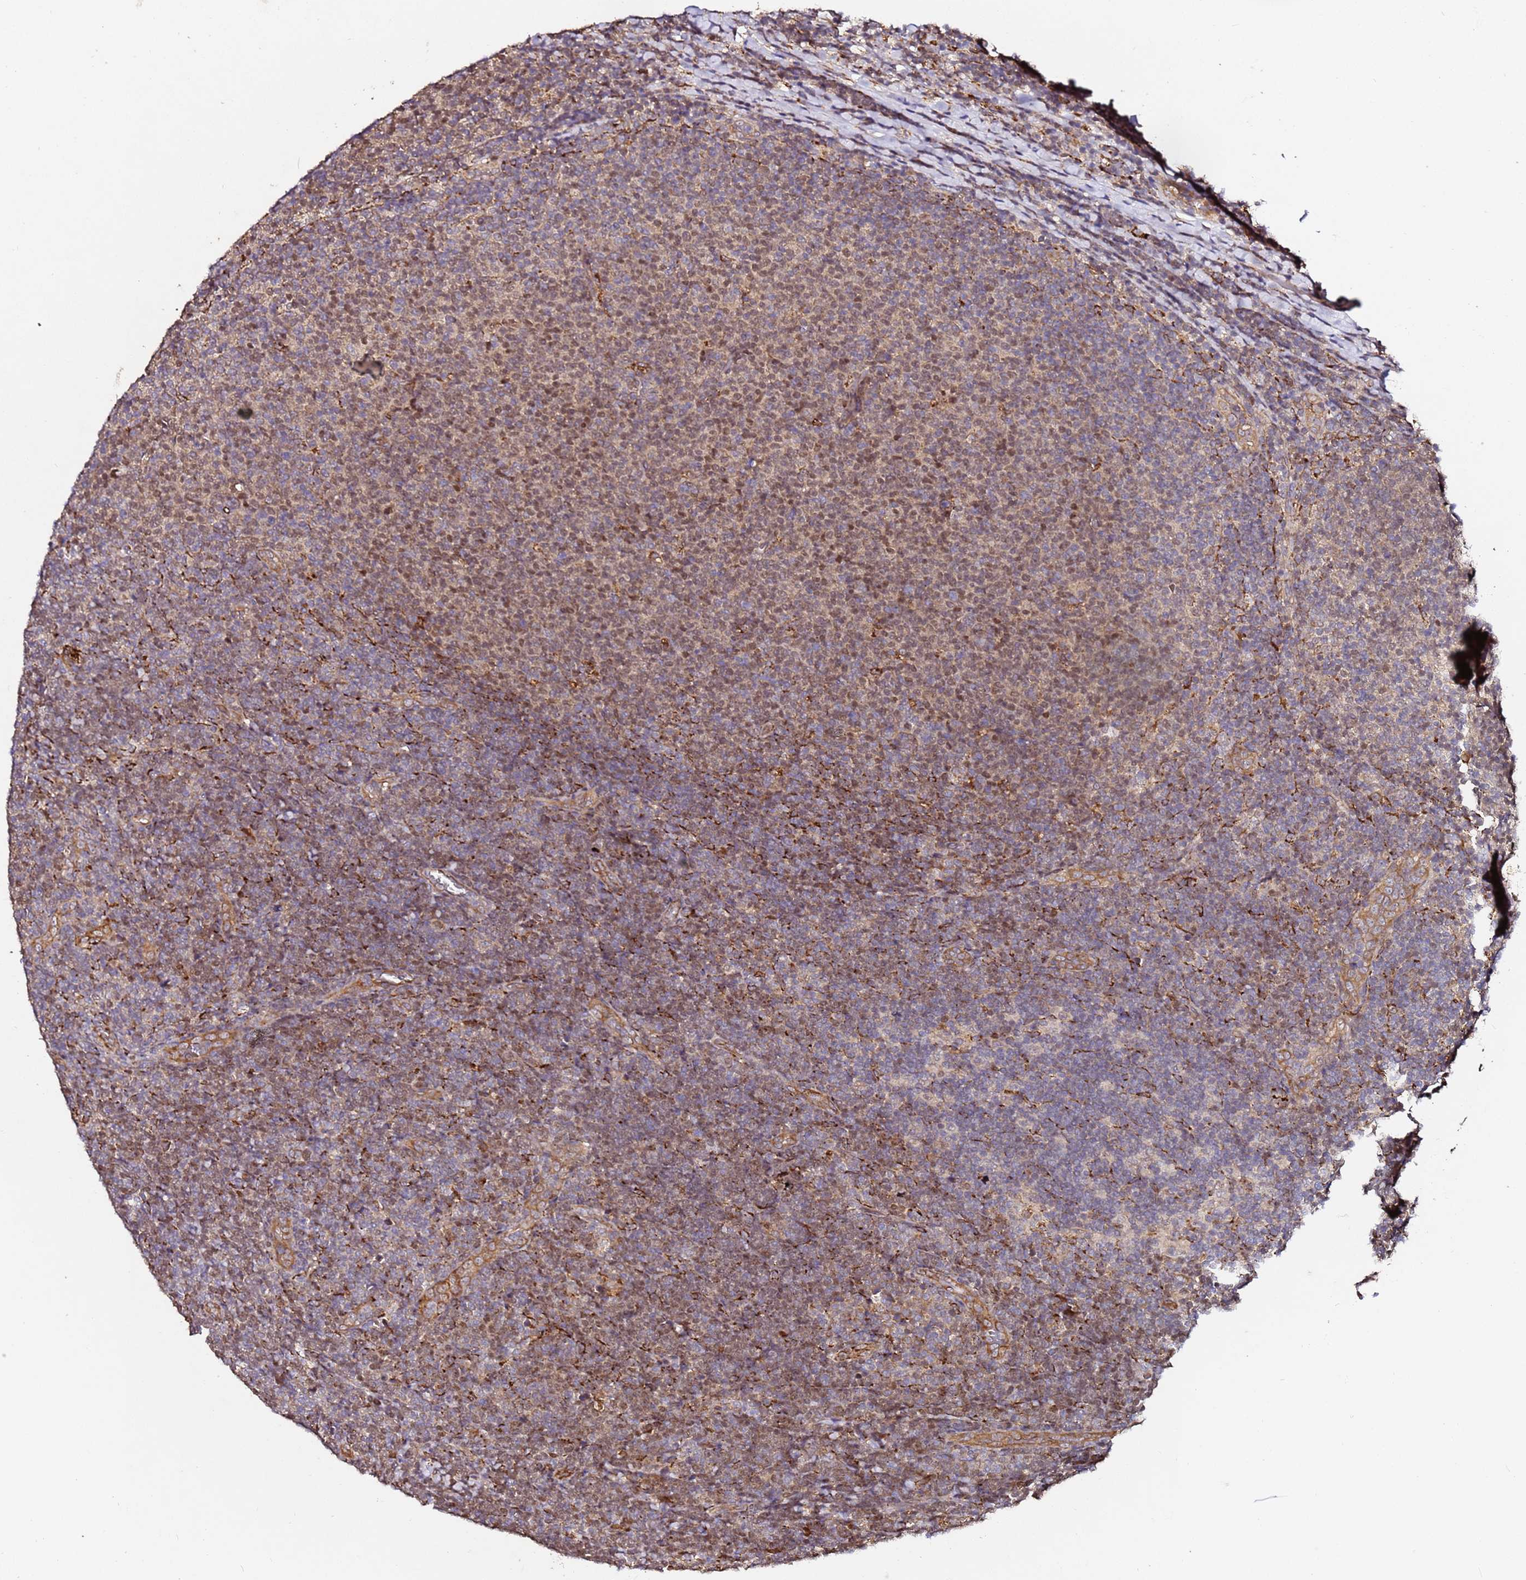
{"staining": {"intensity": "moderate", "quantity": "25%-75%", "location": "nuclear"}, "tissue": "lymphoma", "cell_type": "Tumor cells", "image_type": "cancer", "snomed": [{"axis": "morphology", "description": "Malignant lymphoma, non-Hodgkin's type, Low grade"}, {"axis": "topography", "description": "Lymph node"}], "caption": "Protein staining by immunohistochemistry demonstrates moderate nuclear expression in about 25%-75% of tumor cells in low-grade malignant lymphoma, non-Hodgkin's type. The staining is performed using DAB brown chromogen to label protein expression. The nuclei are counter-stained blue using hematoxylin.", "gene": "ALG11", "patient": {"sex": "male", "age": 66}}